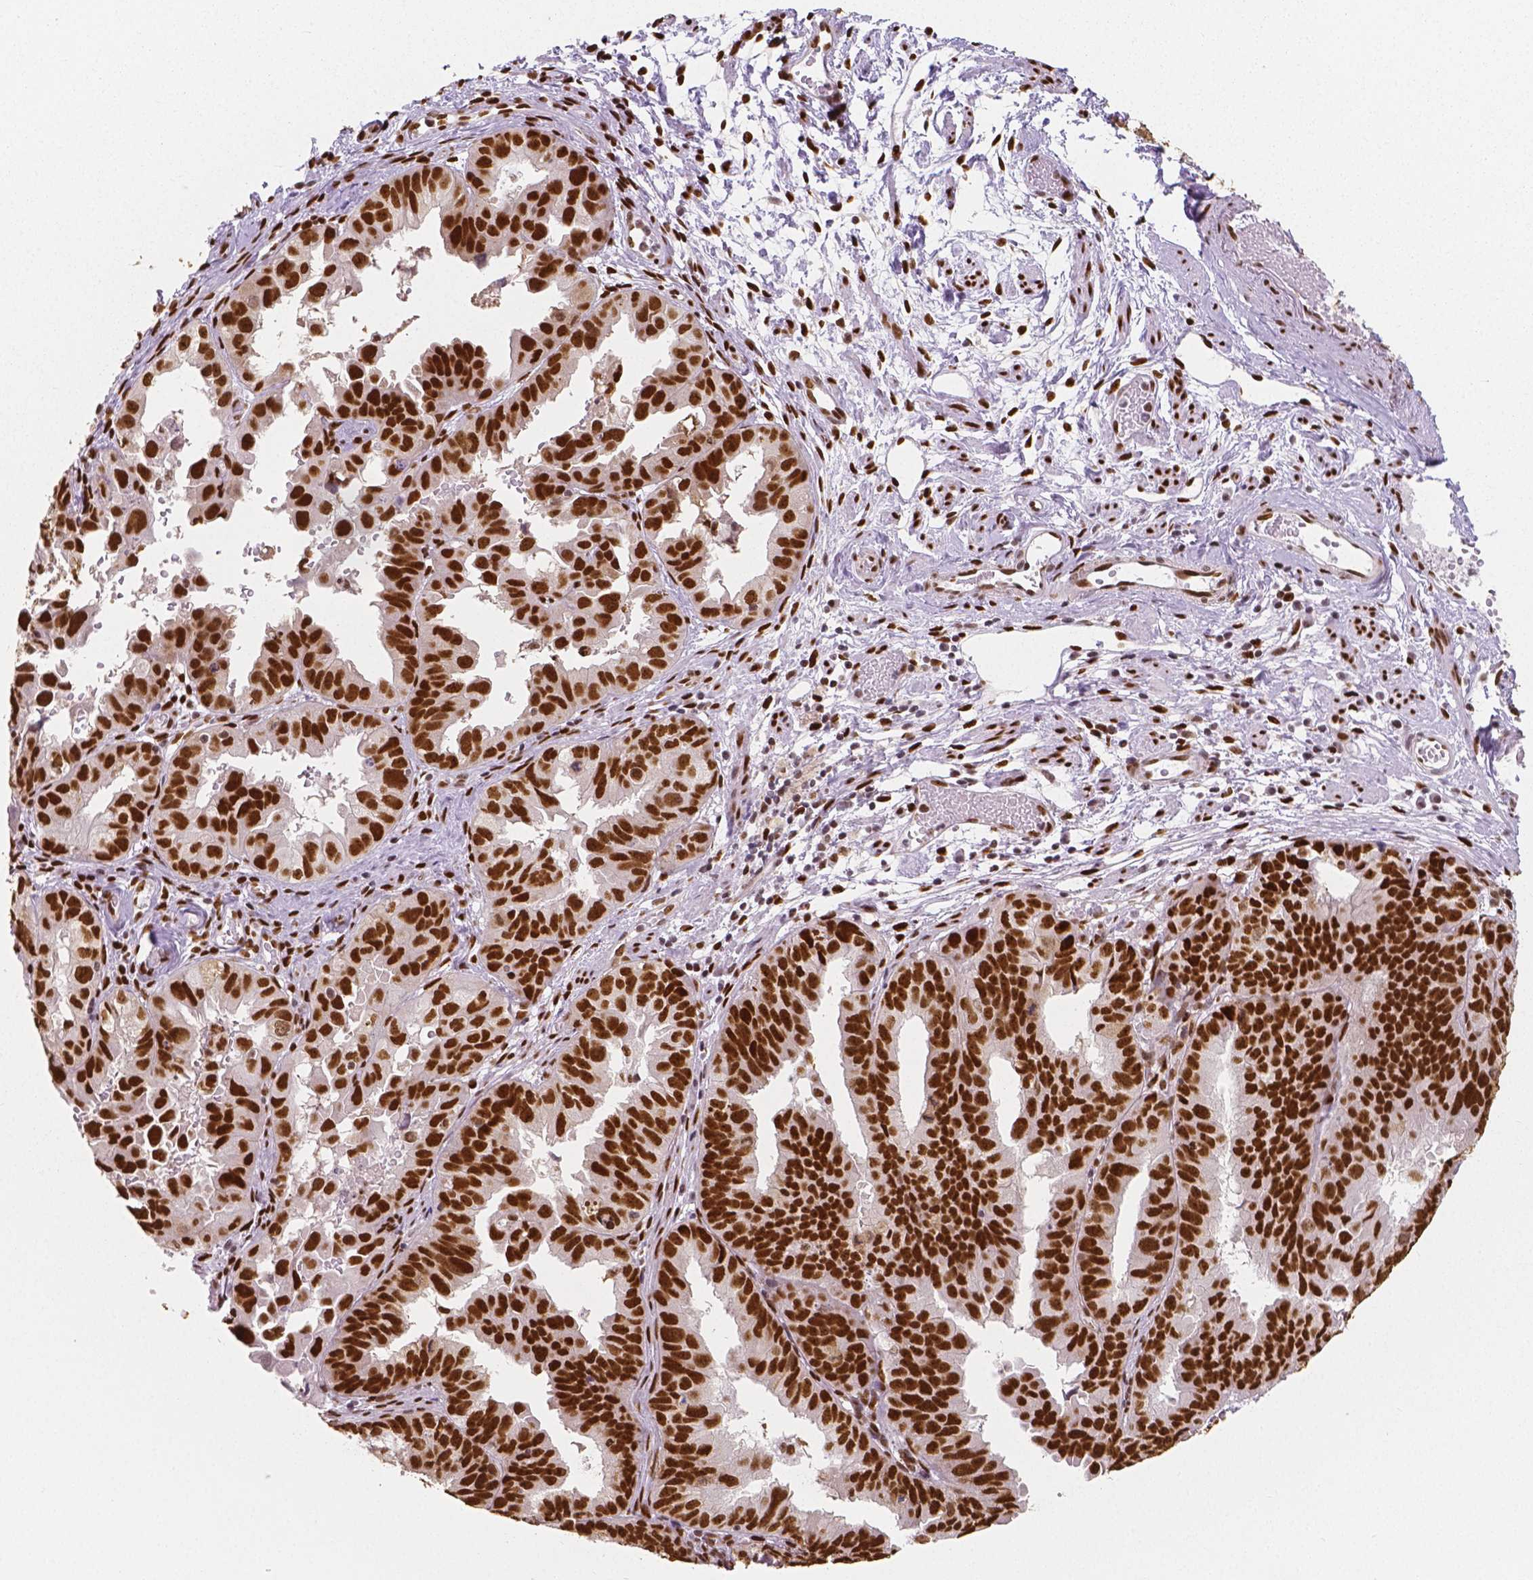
{"staining": {"intensity": "strong", "quantity": ">75%", "location": "nuclear"}, "tissue": "ovarian cancer", "cell_type": "Tumor cells", "image_type": "cancer", "snomed": [{"axis": "morphology", "description": "Carcinoma, endometroid"}, {"axis": "topography", "description": "Ovary"}], "caption": "The immunohistochemical stain labels strong nuclear positivity in tumor cells of ovarian cancer tissue. The staining is performed using DAB brown chromogen to label protein expression. The nuclei are counter-stained blue using hematoxylin.", "gene": "NUCKS1", "patient": {"sex": "female", "age": 85}}